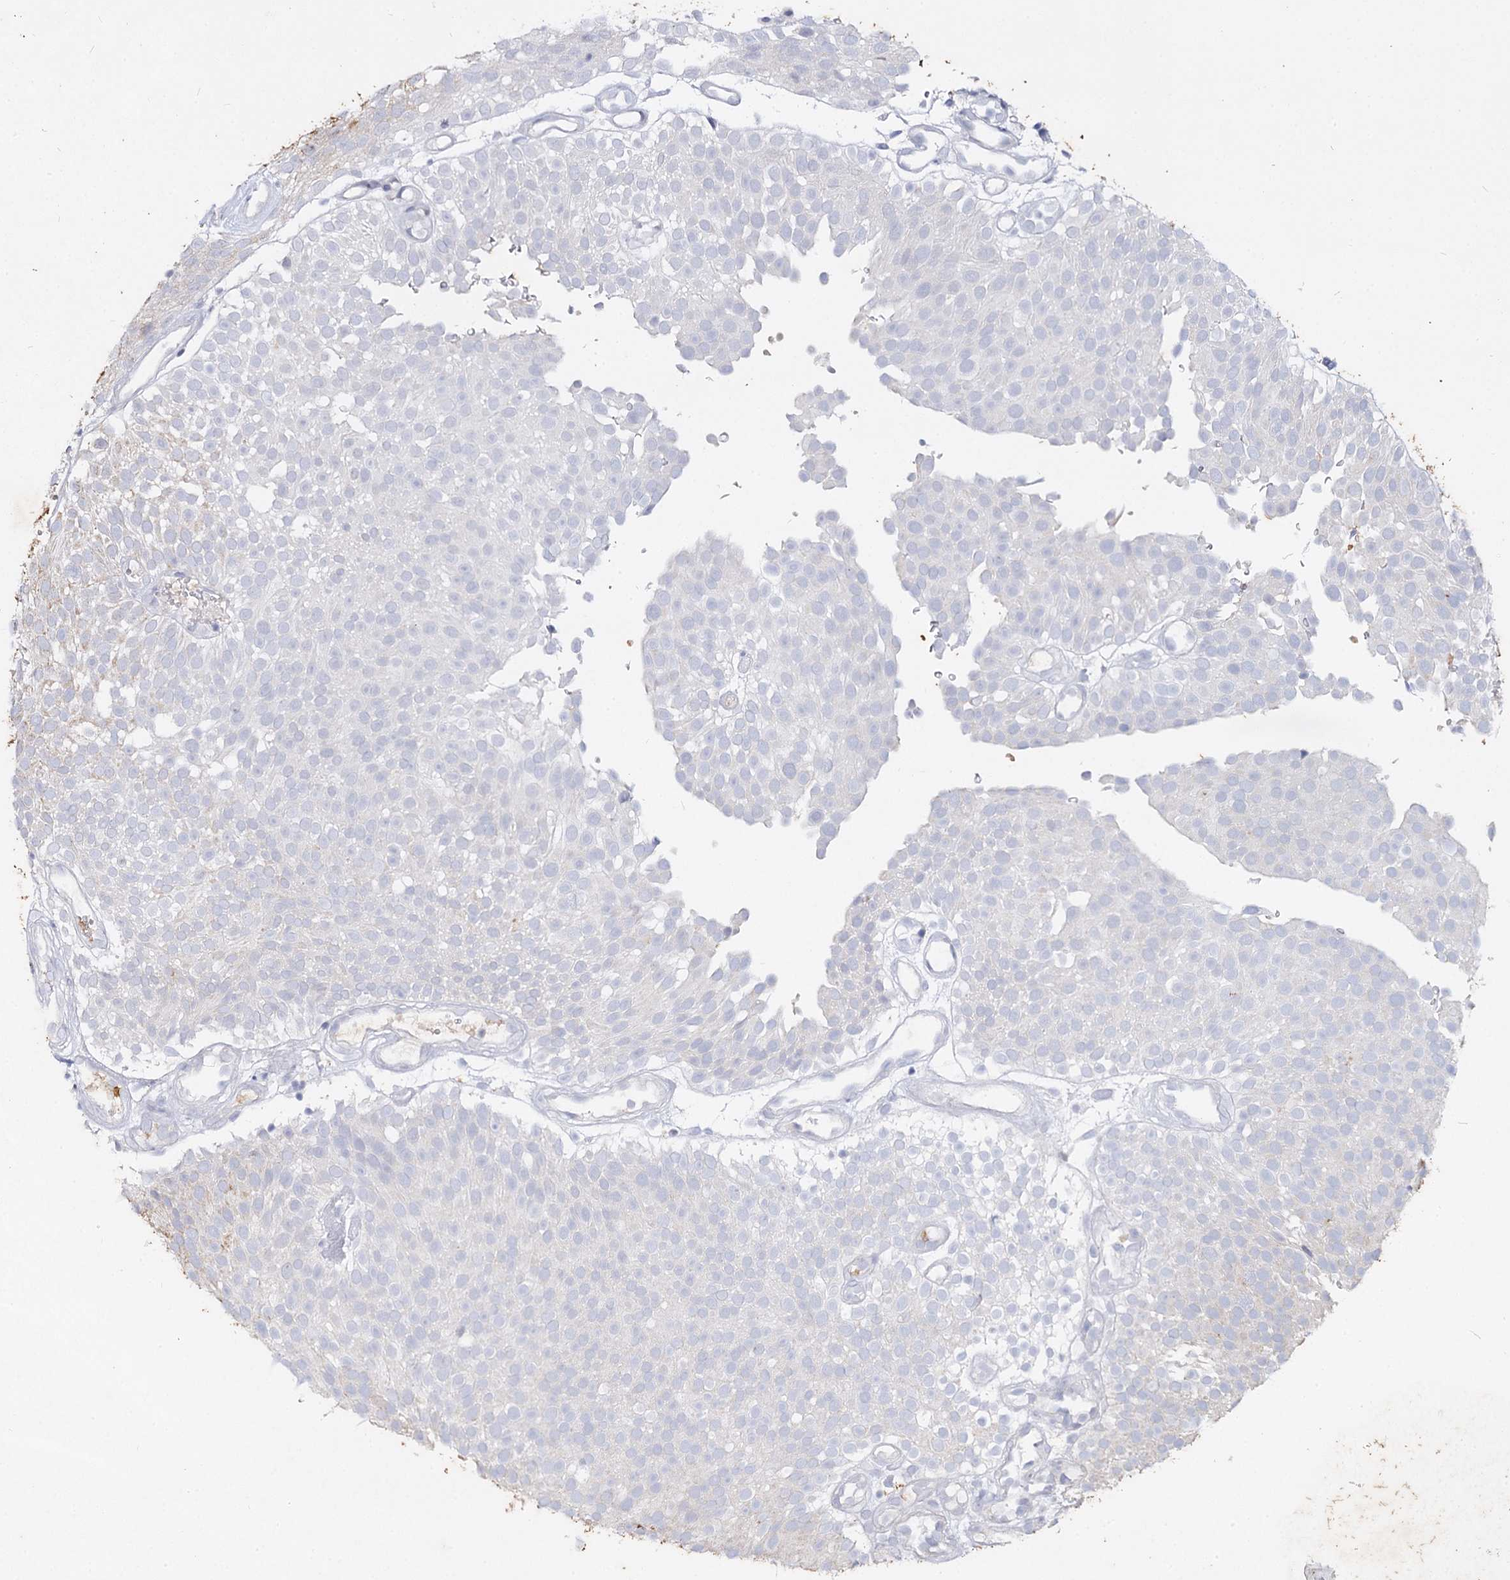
{"staining": {"intensity": "negative", "quantity": "none", "location": "none"}, "tissue": "urothelial cancer", "cell_type": "Tumor cells", "image_type": "cancer", "snomed": [{"axis": "morphology", "description": "Urothelial carcinoma, Low grade"}, {"axis": "topography", "description": "Urinary bladder"}], "caption": "An image of human urothelial carcinoma (low-grade) is negative for staining in tumor cells. (DAB immunohistochemistry, high magnification).", "gene": "CCDC73", "patient": {"sex": "male", "age": 78}}